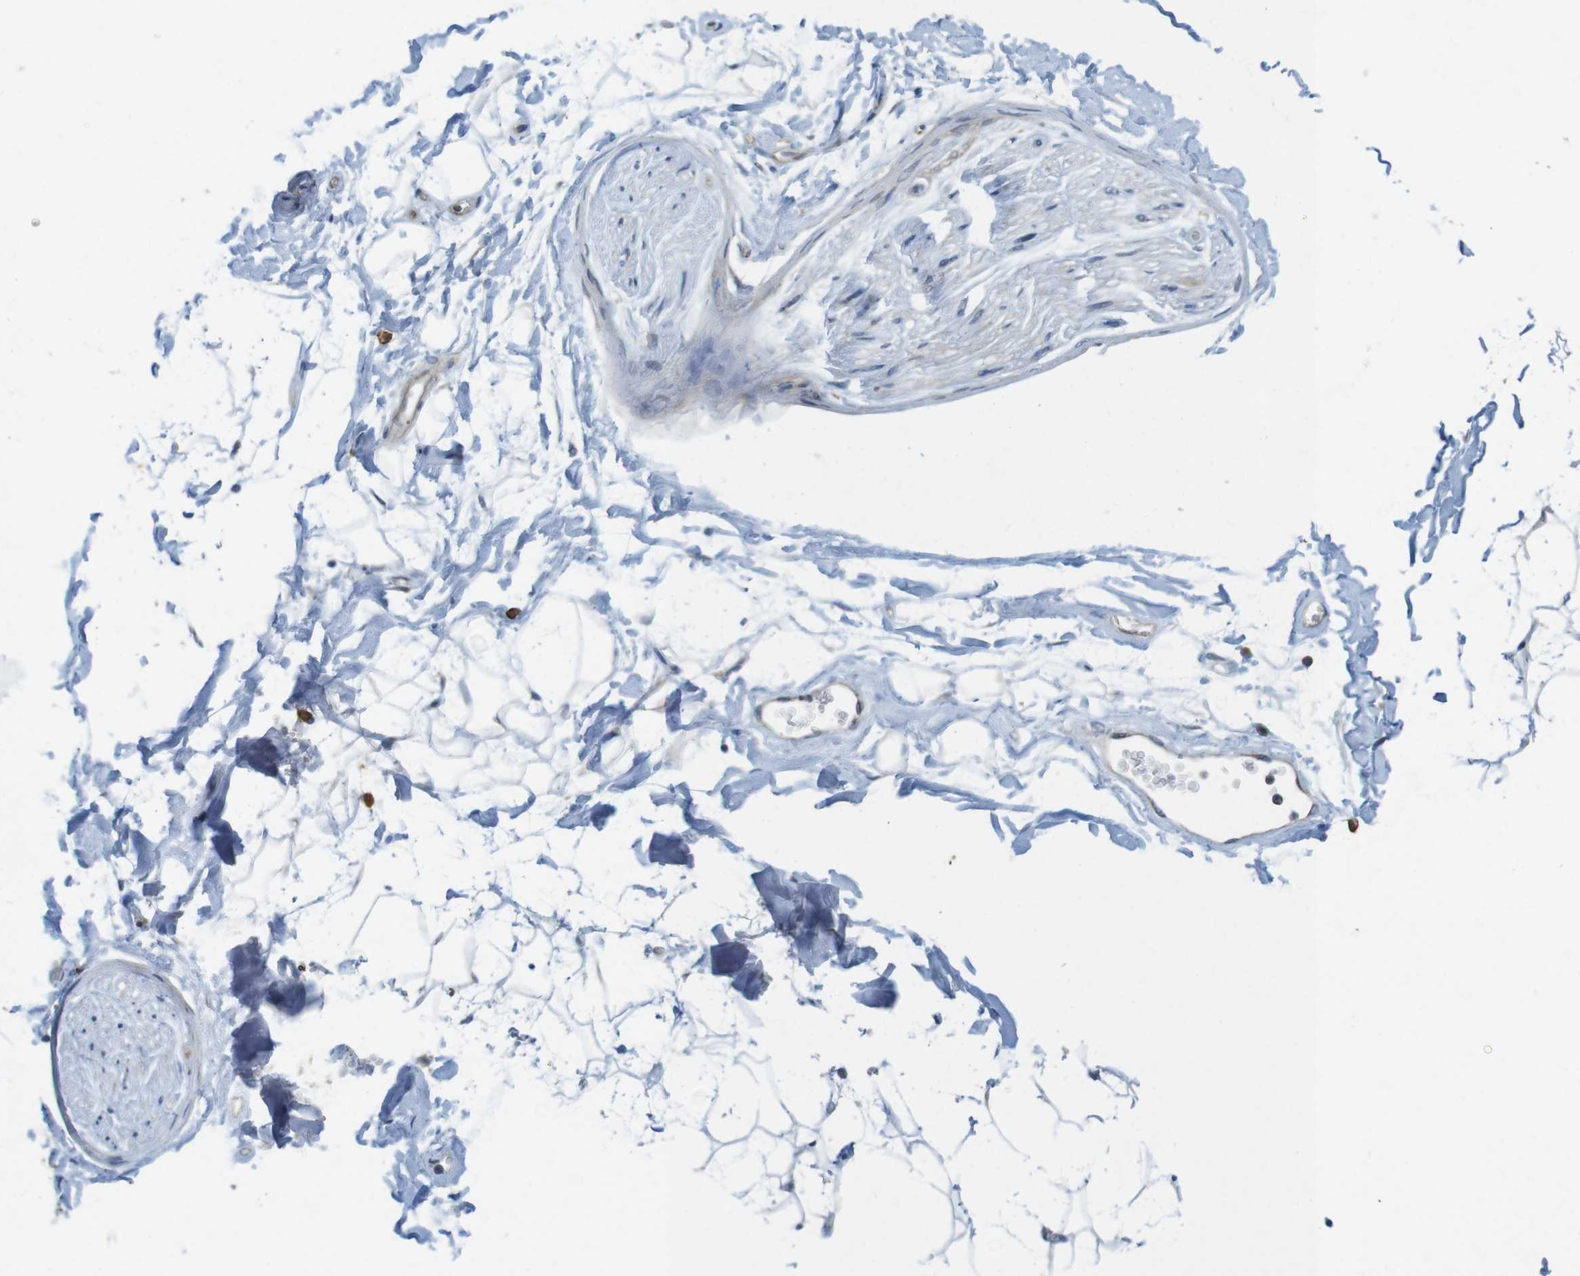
{"staining": {"intensity": "negative", "quantity": "none", "location": "none"}, "tissue": "adipose tissue", "cell_type": "Adipocytes", "image_type": "normal", "snomed": [{"axis": "morphology", "description": "Normal tissue, NOS"}, {"axis": "topography", "description": "Soft tissue"}], "caption": "High power microscopy photomicrograph of an IHC micrograph of normal adipose tissue, revealing no significant staining in adipocytes.", "gene": "SUGT1", "patient": {"sex": "male", "age": 72}}